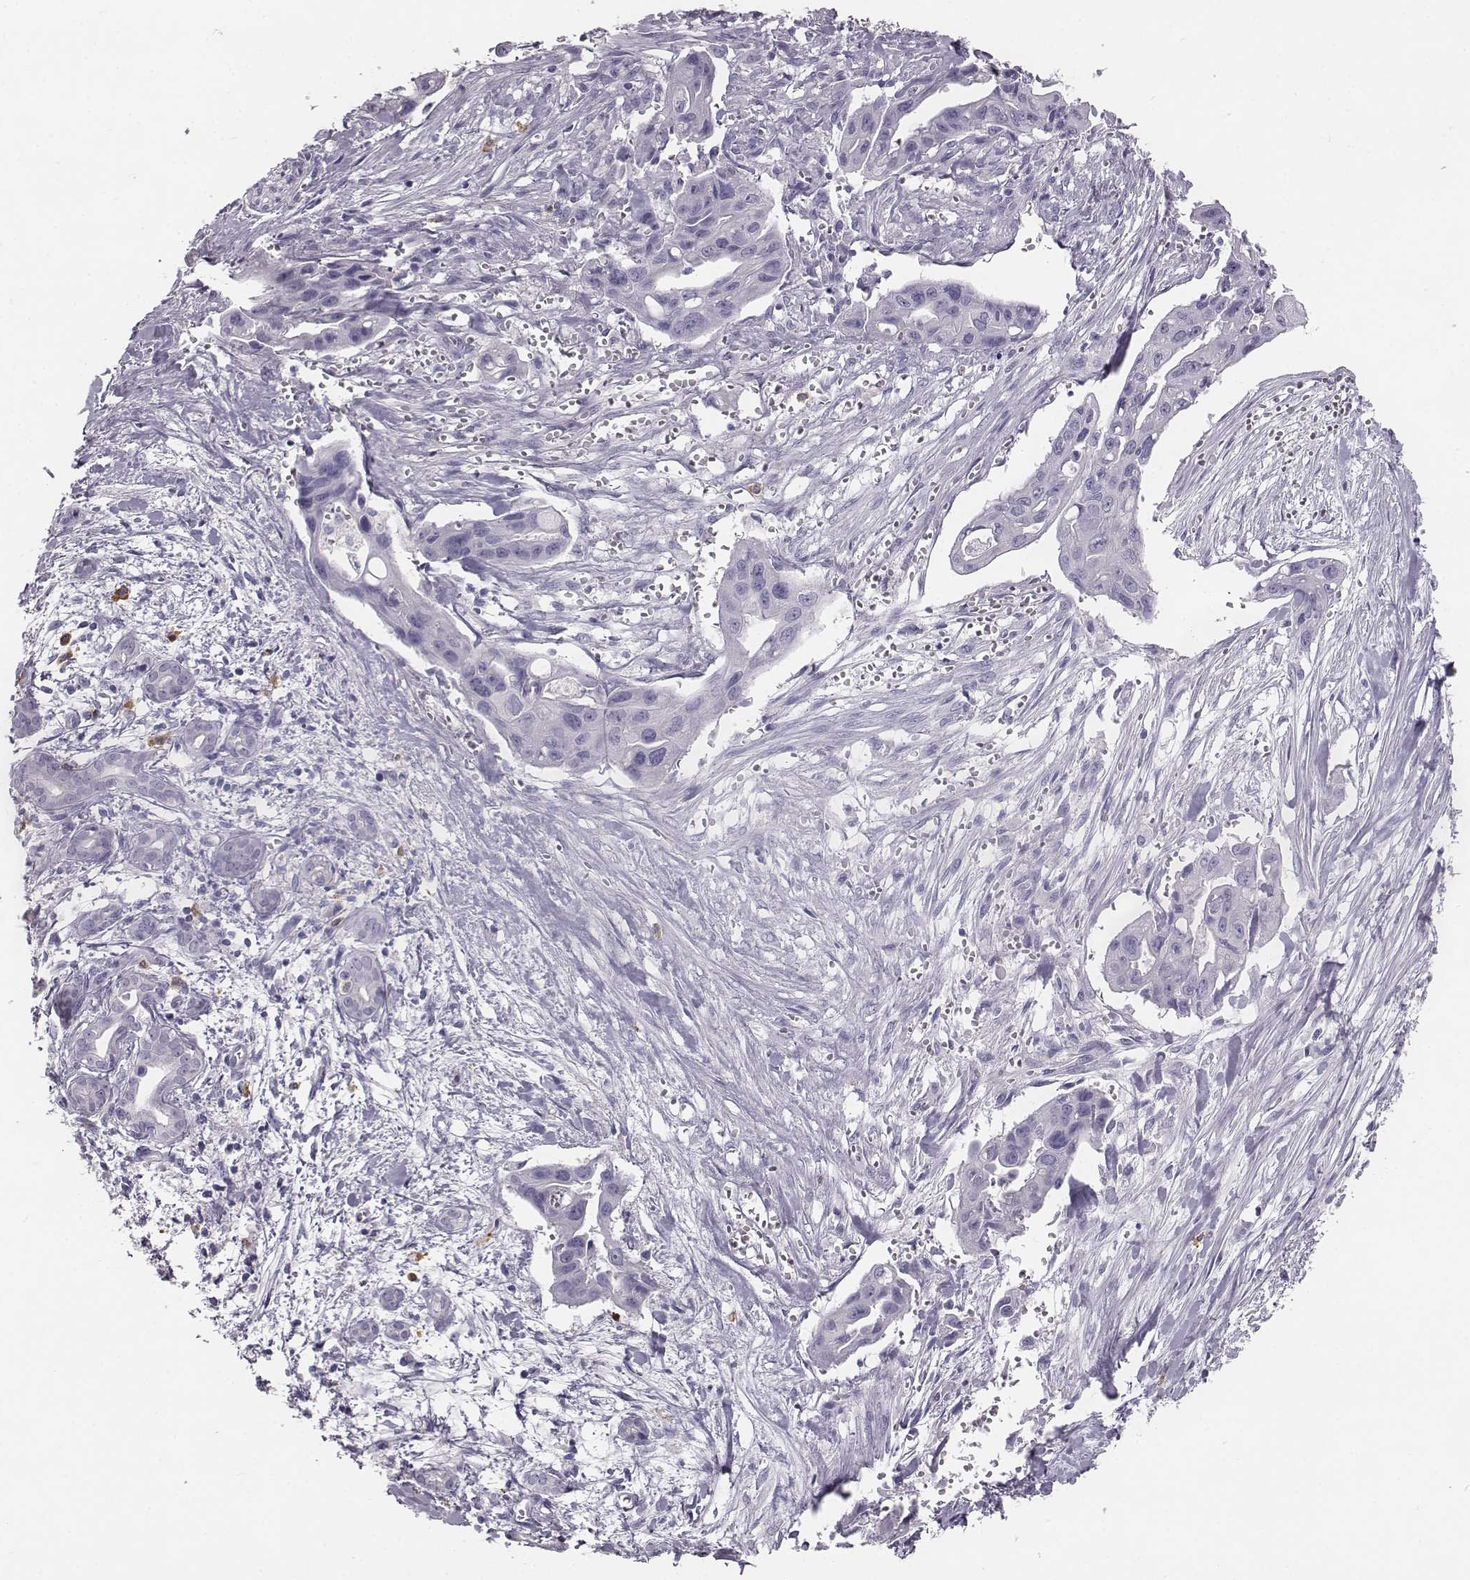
{"staining": {"intensity": "negative", "quantity": "none", "location": "none"}, "tissue": "pancreatic cancer", "cell_type": "Tumor cells", "image_type": "cancer", "snomed": [{"axis": "morphology", "description": "Adenocarcinoma, NOS"}, {"axis": "topography", "description": "Pancreas"}], "caption": "High magnification brightfield microscopy of adenocarcinoma (pancreatic) stained with DAB (brown) and counterstained with hematoxylin (blue): tumor cells show no significant expression.", "gene": "NPTXR", "patient": {"sex": "male", "age": 60}}